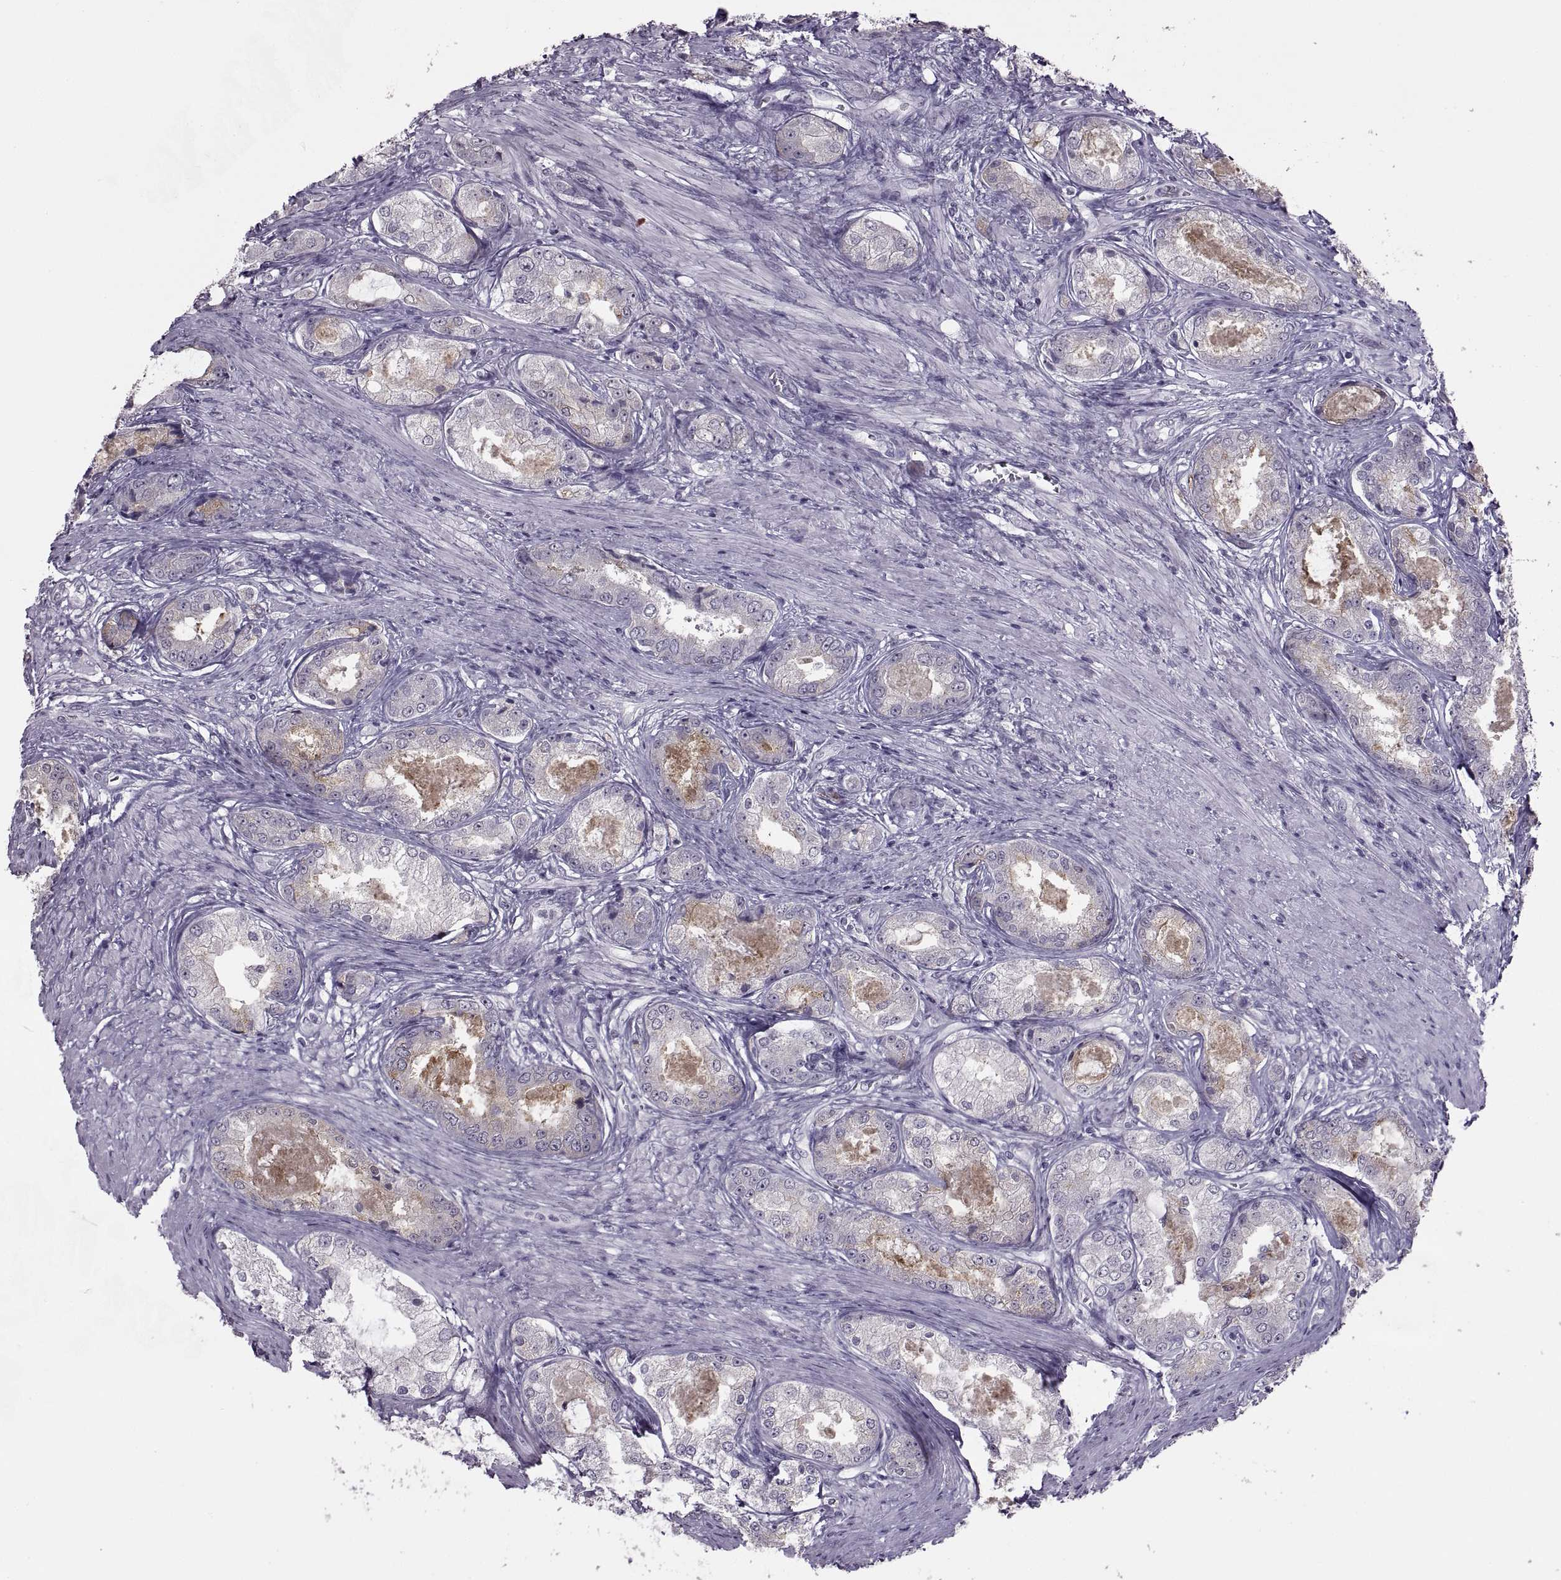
{"staining": {"intensity": "negative", "quantity": "none", "location": "none"}, "tissue": "prostate cancer", "cell_type": "Tumor cells", "image_type": "cancer", "snomed": [{"axis": "morphology", "description": "Adenocarcinoma, Low grade"}, {"axis": "topography", "description": "Prostate"}], "caption": "Tumor cells show no significant protein expression in adenocarcinoma (low-grade) (prostate).", "gene": "ASIC2", "patient": {"sex": "male", "age": 68}}